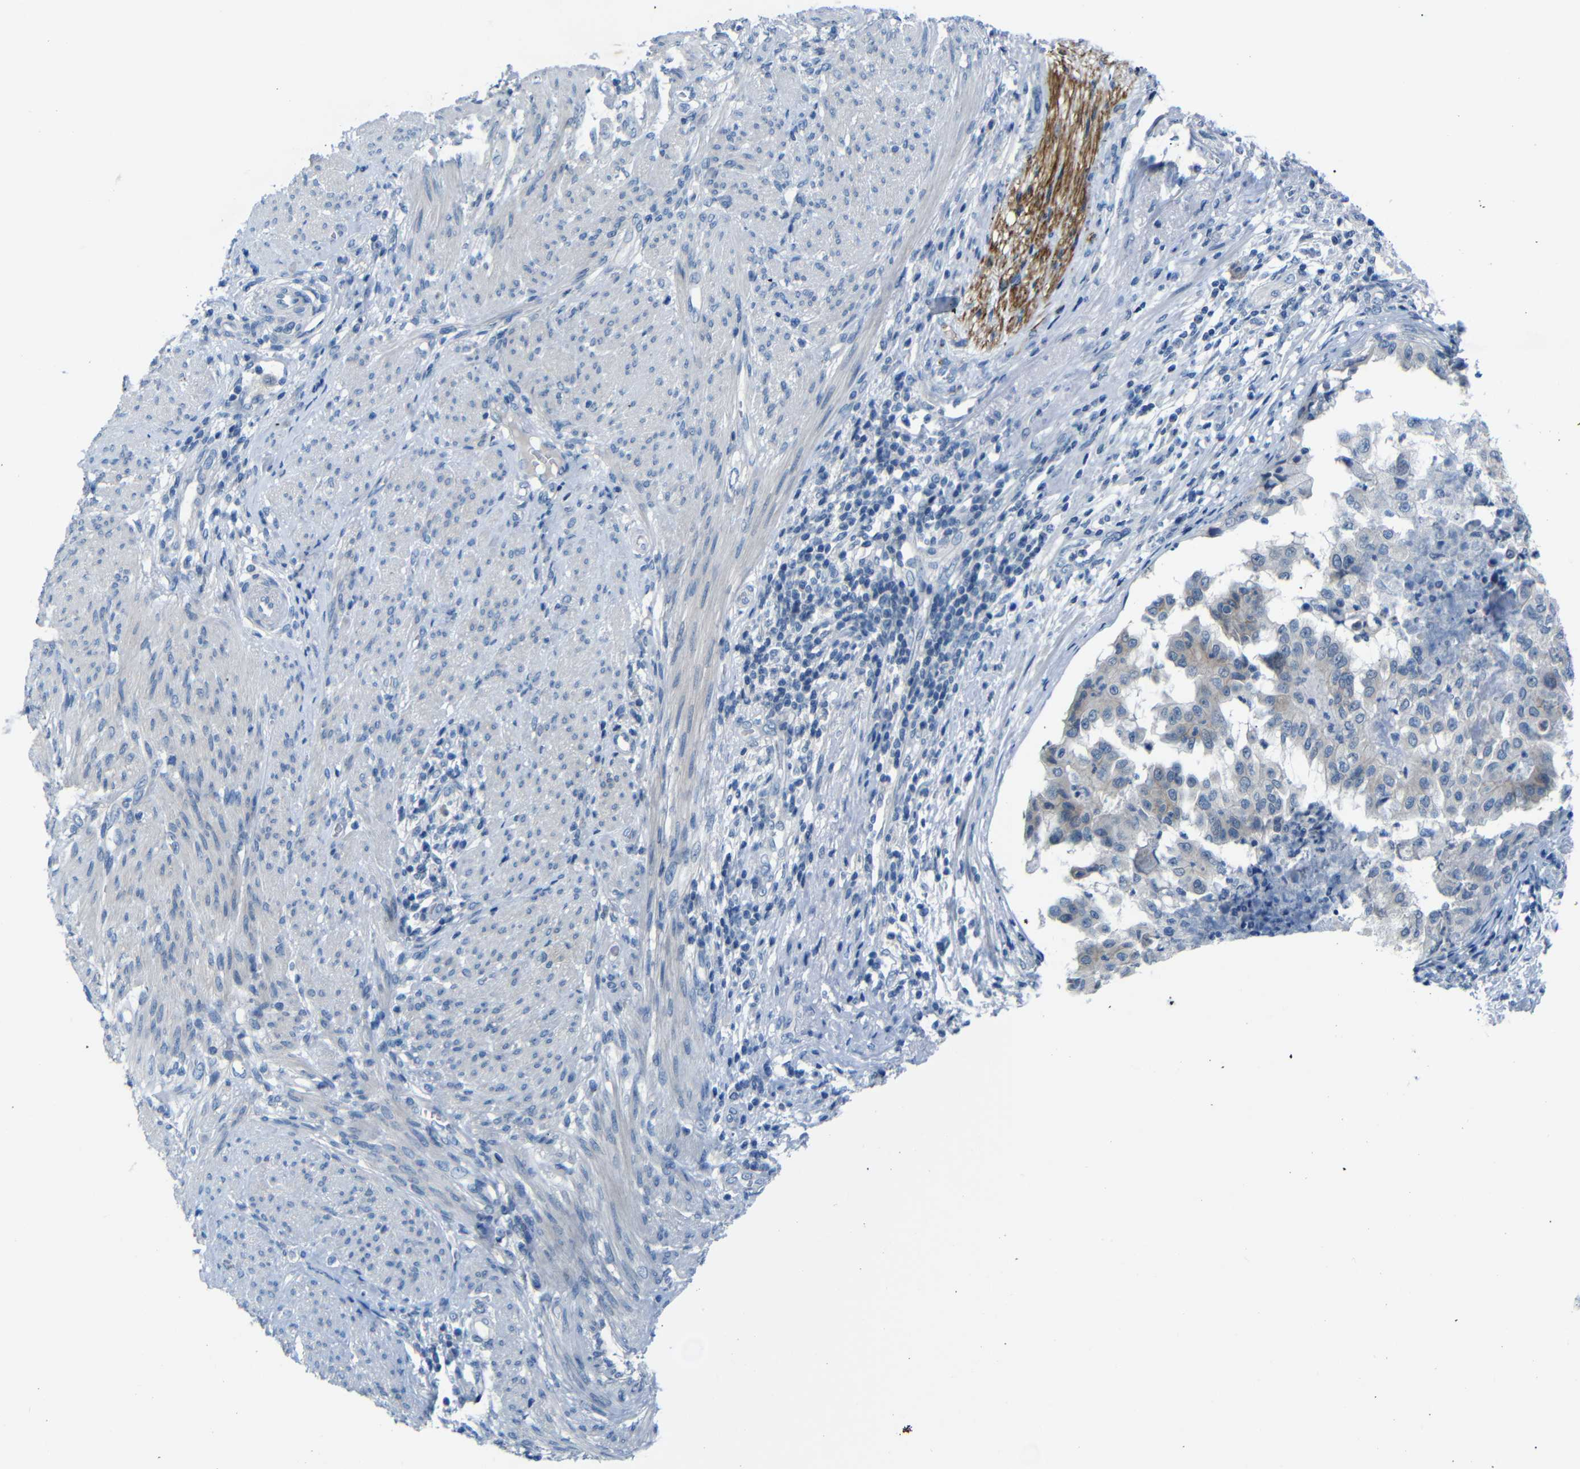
{"staining": {"intensity": "weak", "quantity": ">75%", "location": "cytoplasmic/membranous"}, "tissue": "endometrial cancer", "cell_type": "Tumor cells", "image_type": "cancer", "snomed": [{"axis": "morphology", "description": "Adenocarcinoma, NOS"}, {"axis": "topography", "description": "Endometrium"}], "caption": "This histopathology image displays immunohistochemistry (IHC) staining of endometrial cancer, with low weak cytoplasmic/membranous expression in about >75% of tumor cells.", "gene": "ANK3", "patient": {"sex": "female", "age": 85}}